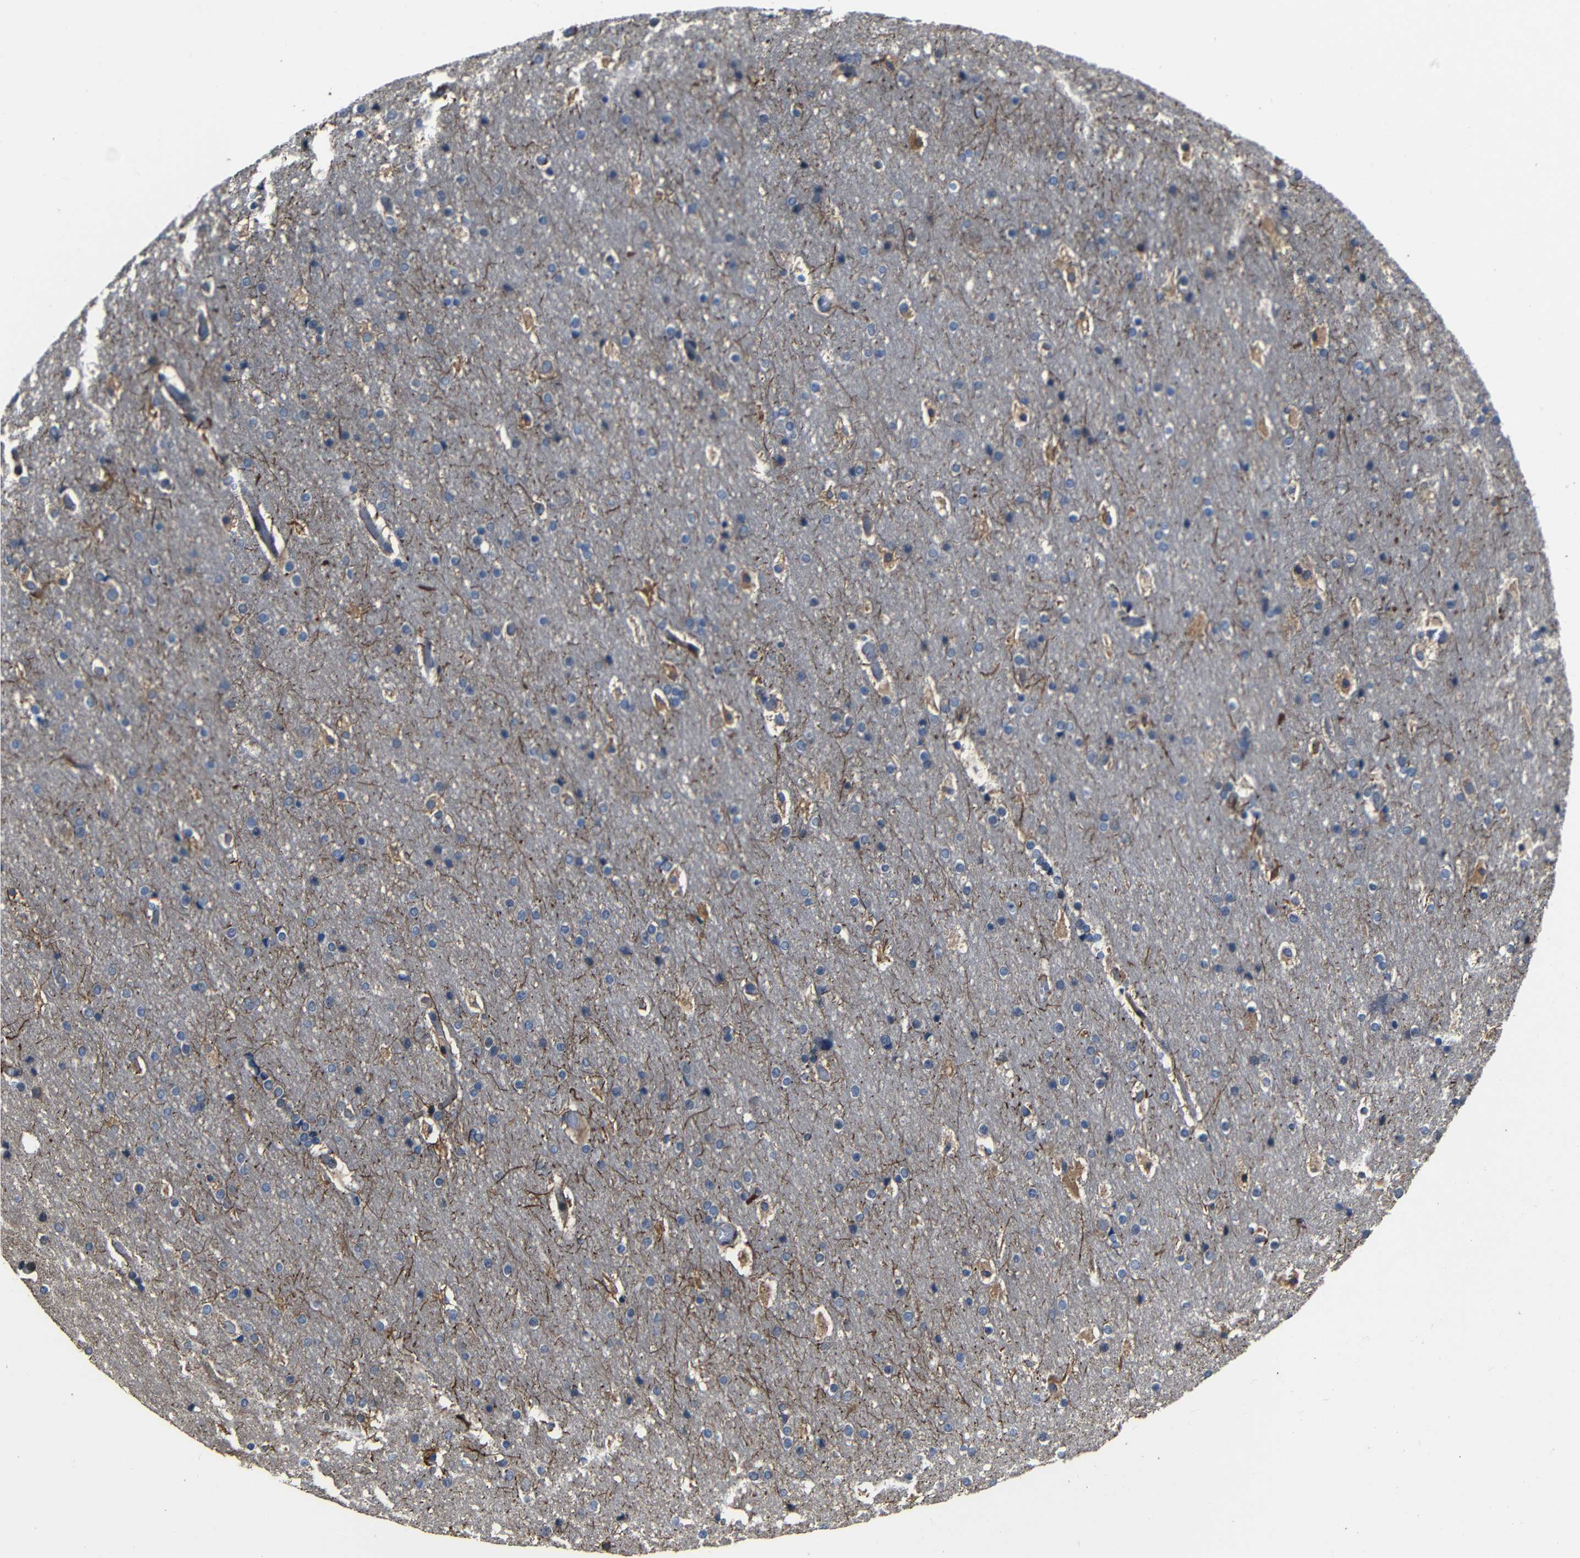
{"staining": {"intensity": "moderate", "quantity": "25%-75%", "location": "cytoplasmic/membranous"}, "tissue": "cerebral cortex", "cell_type": "Endothelial cells", "image_type": "normal", "snomed": [{"axis": "morphology", "description": "Normal tissue, NOS"}, {"axis": "topography", "description": "Cerebral cortex"}], "caption": "This is a histology image of IHC staining of normal cerebral cortex, which shows moderate positivity in the cytoplasmic/membranous of endothelial cells.", "gene": "SNN", "patient": {"sex": "male", "age": 57}}